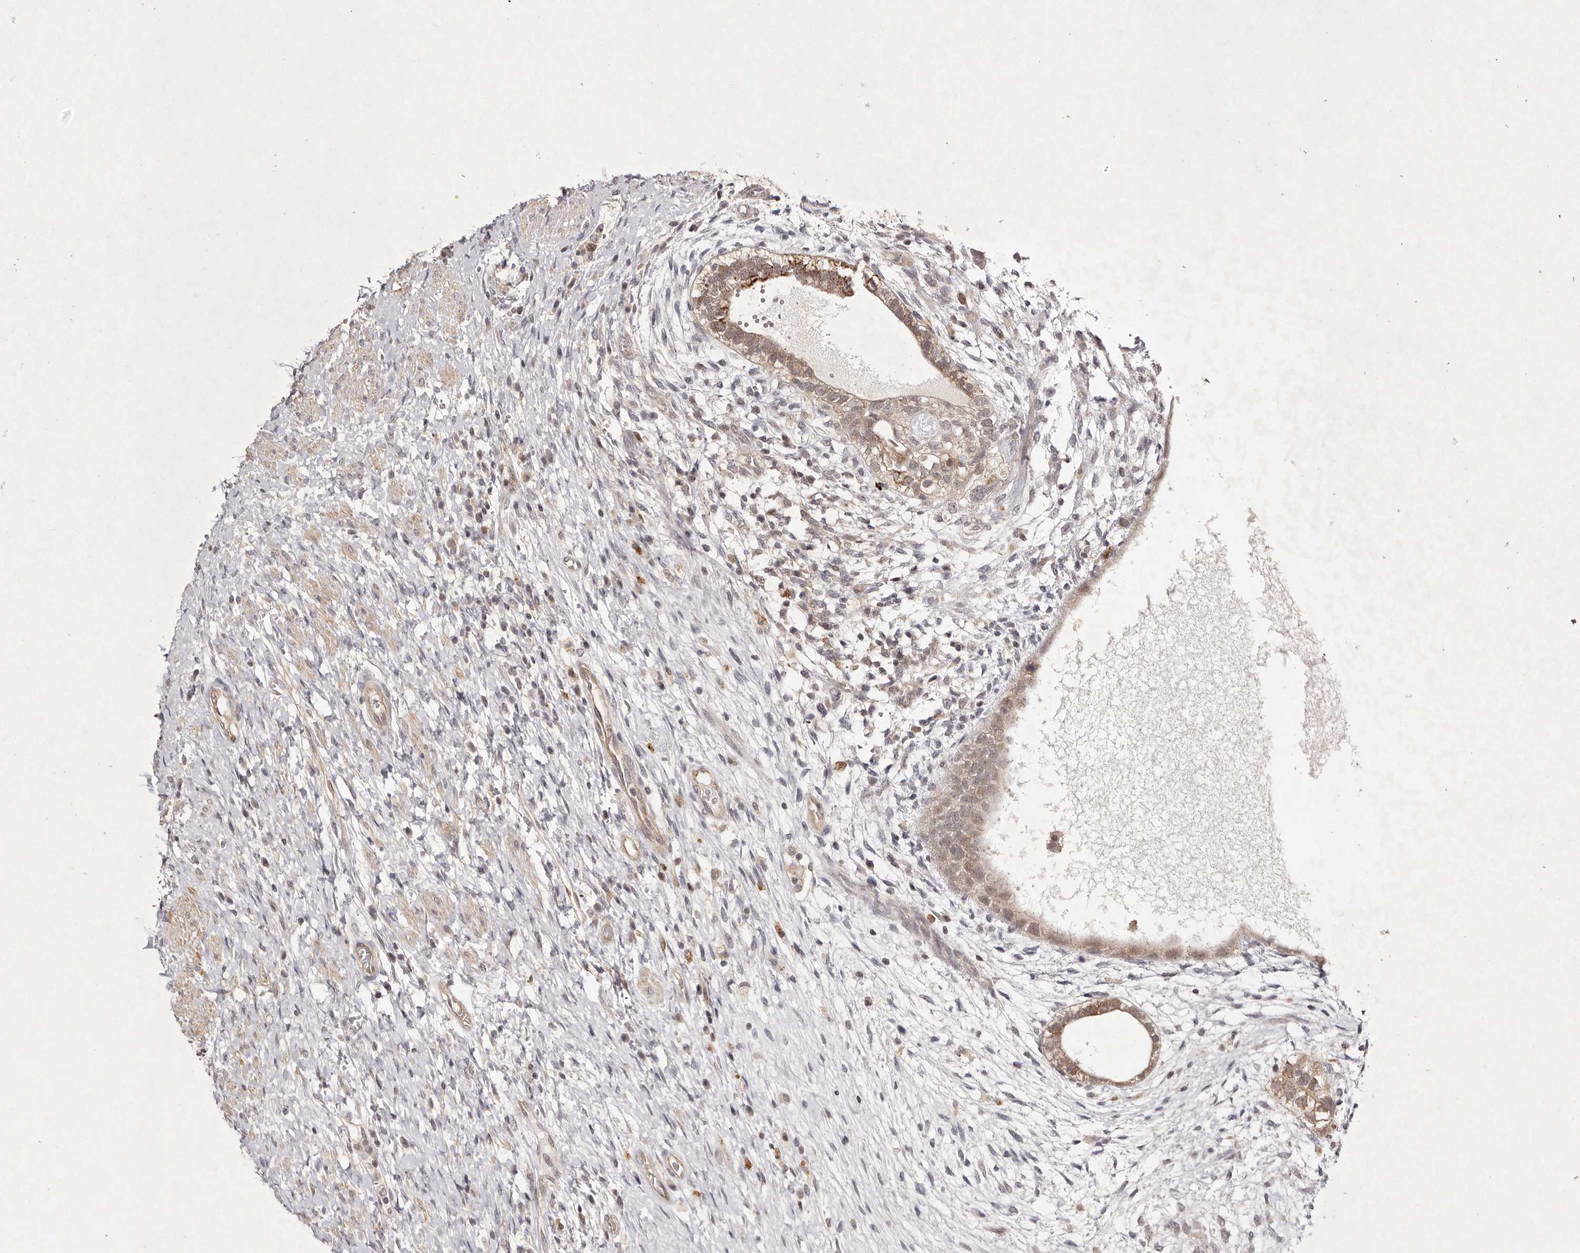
{"staining": {"intensity": "moderate", "quantity": ">75%", "location": "cytoplasmic/membranous"}, "tissue": "testis cancer", "cell_type": "Tumor cells", "image_type": "cancer", "snomed": [{"axis": "morphology", "description": "Carcinoma, Embryonal, NOS"}, {"axis": "topography", "description": "Testis"}], "caption": "Testis cancer (embryonal carcinoma) stained for a protein (brown) reveals moderate cytoplasmic/membranous positive staining in about >75% of tumor cells.", "gene": "BUD31", "patient": {"sex": "male", "age": 26}}